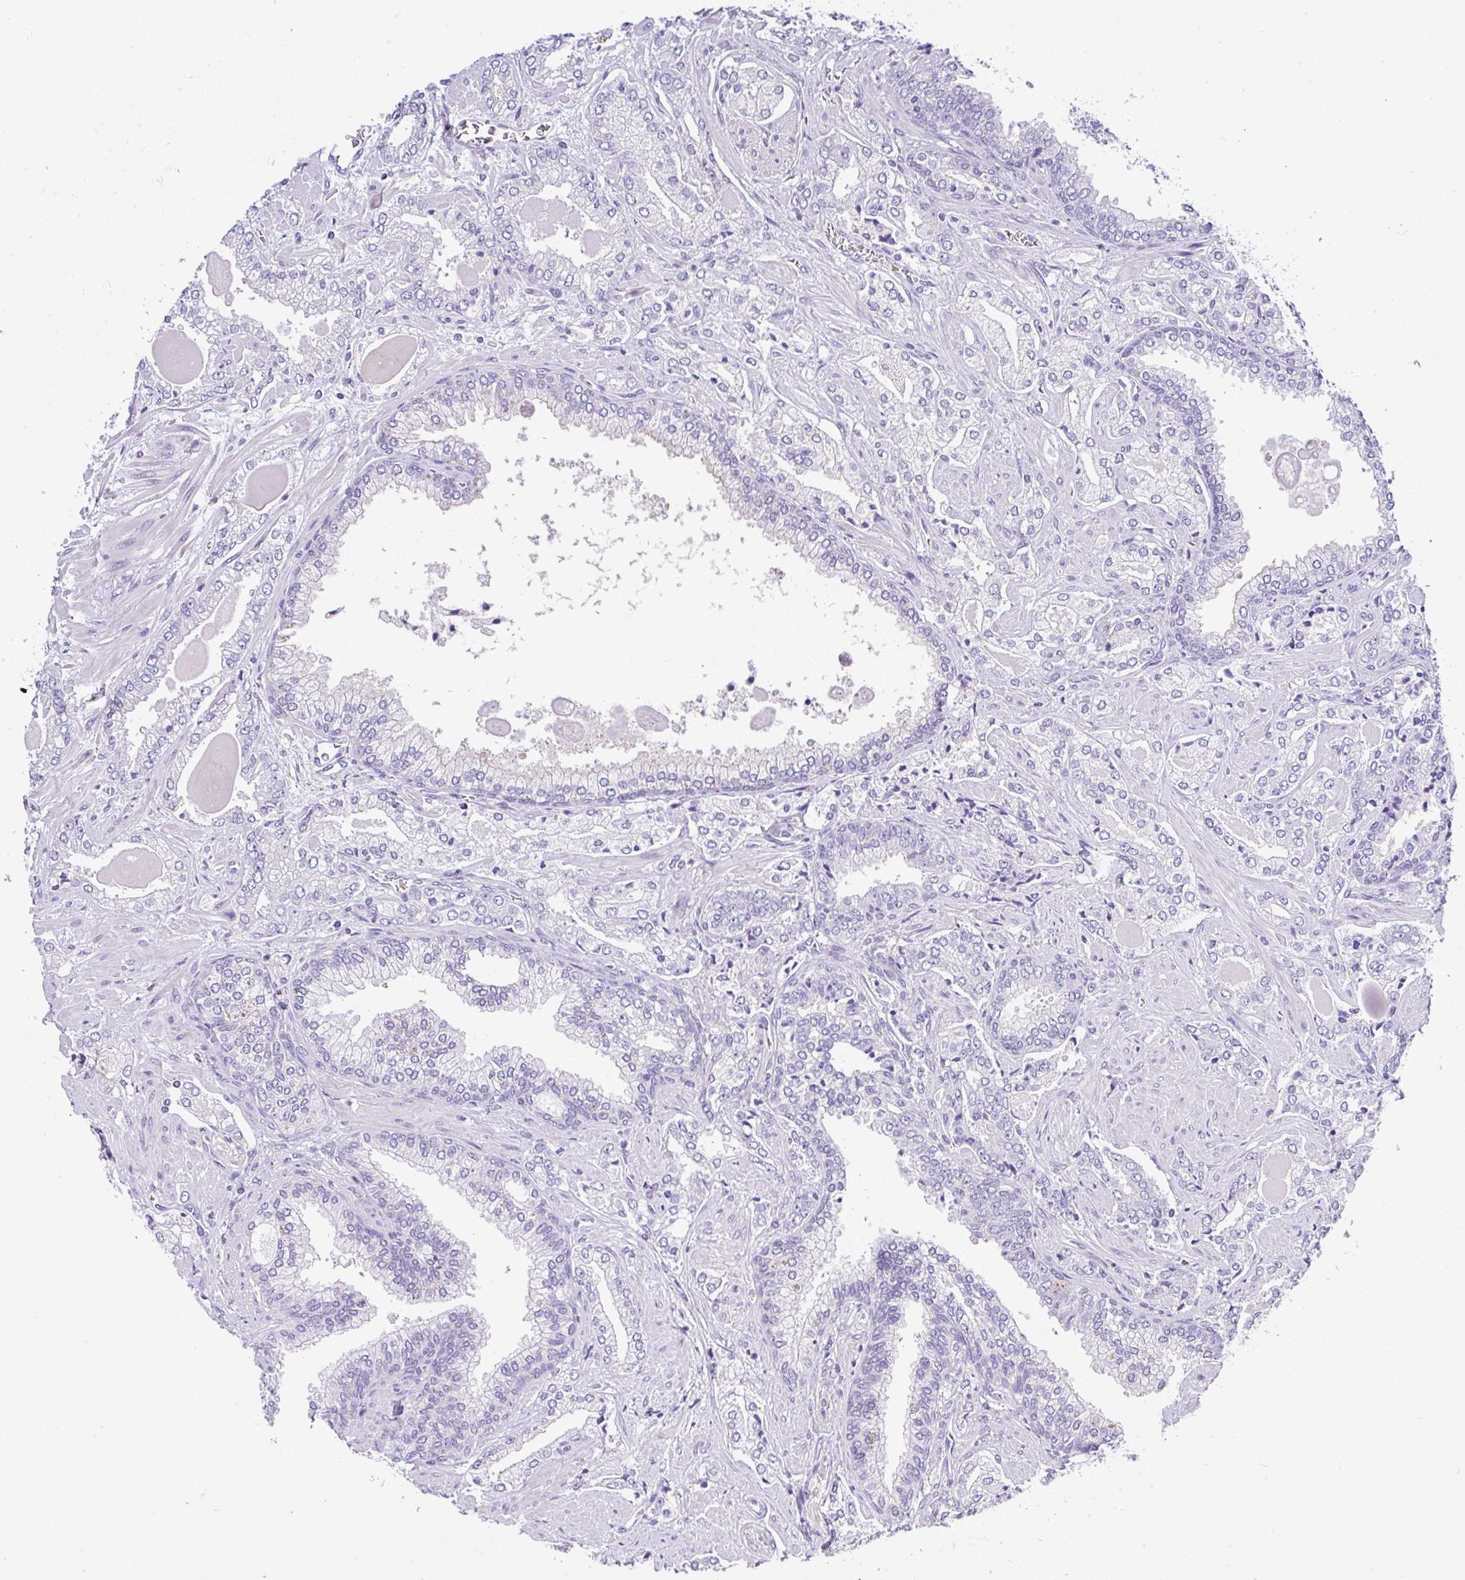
{"staining": {"intensity": "negative", "quantity": "none", "location": "none"}, "tissue": "prostate cancer", "cell_type": "Tumor cells", "image_type": "cancer", "snomed": [{"axis": "morphology", "description": "Adenocarcinoma, High grade"}, {"axis": "topography", "description": "Prostate"}], "caption": "This is a image of IHC staining of prostate cancer, which shows no positivity in tumor cells.", "gene": "SERPINE3", "patient": {"sex": "male", "age": 60}}